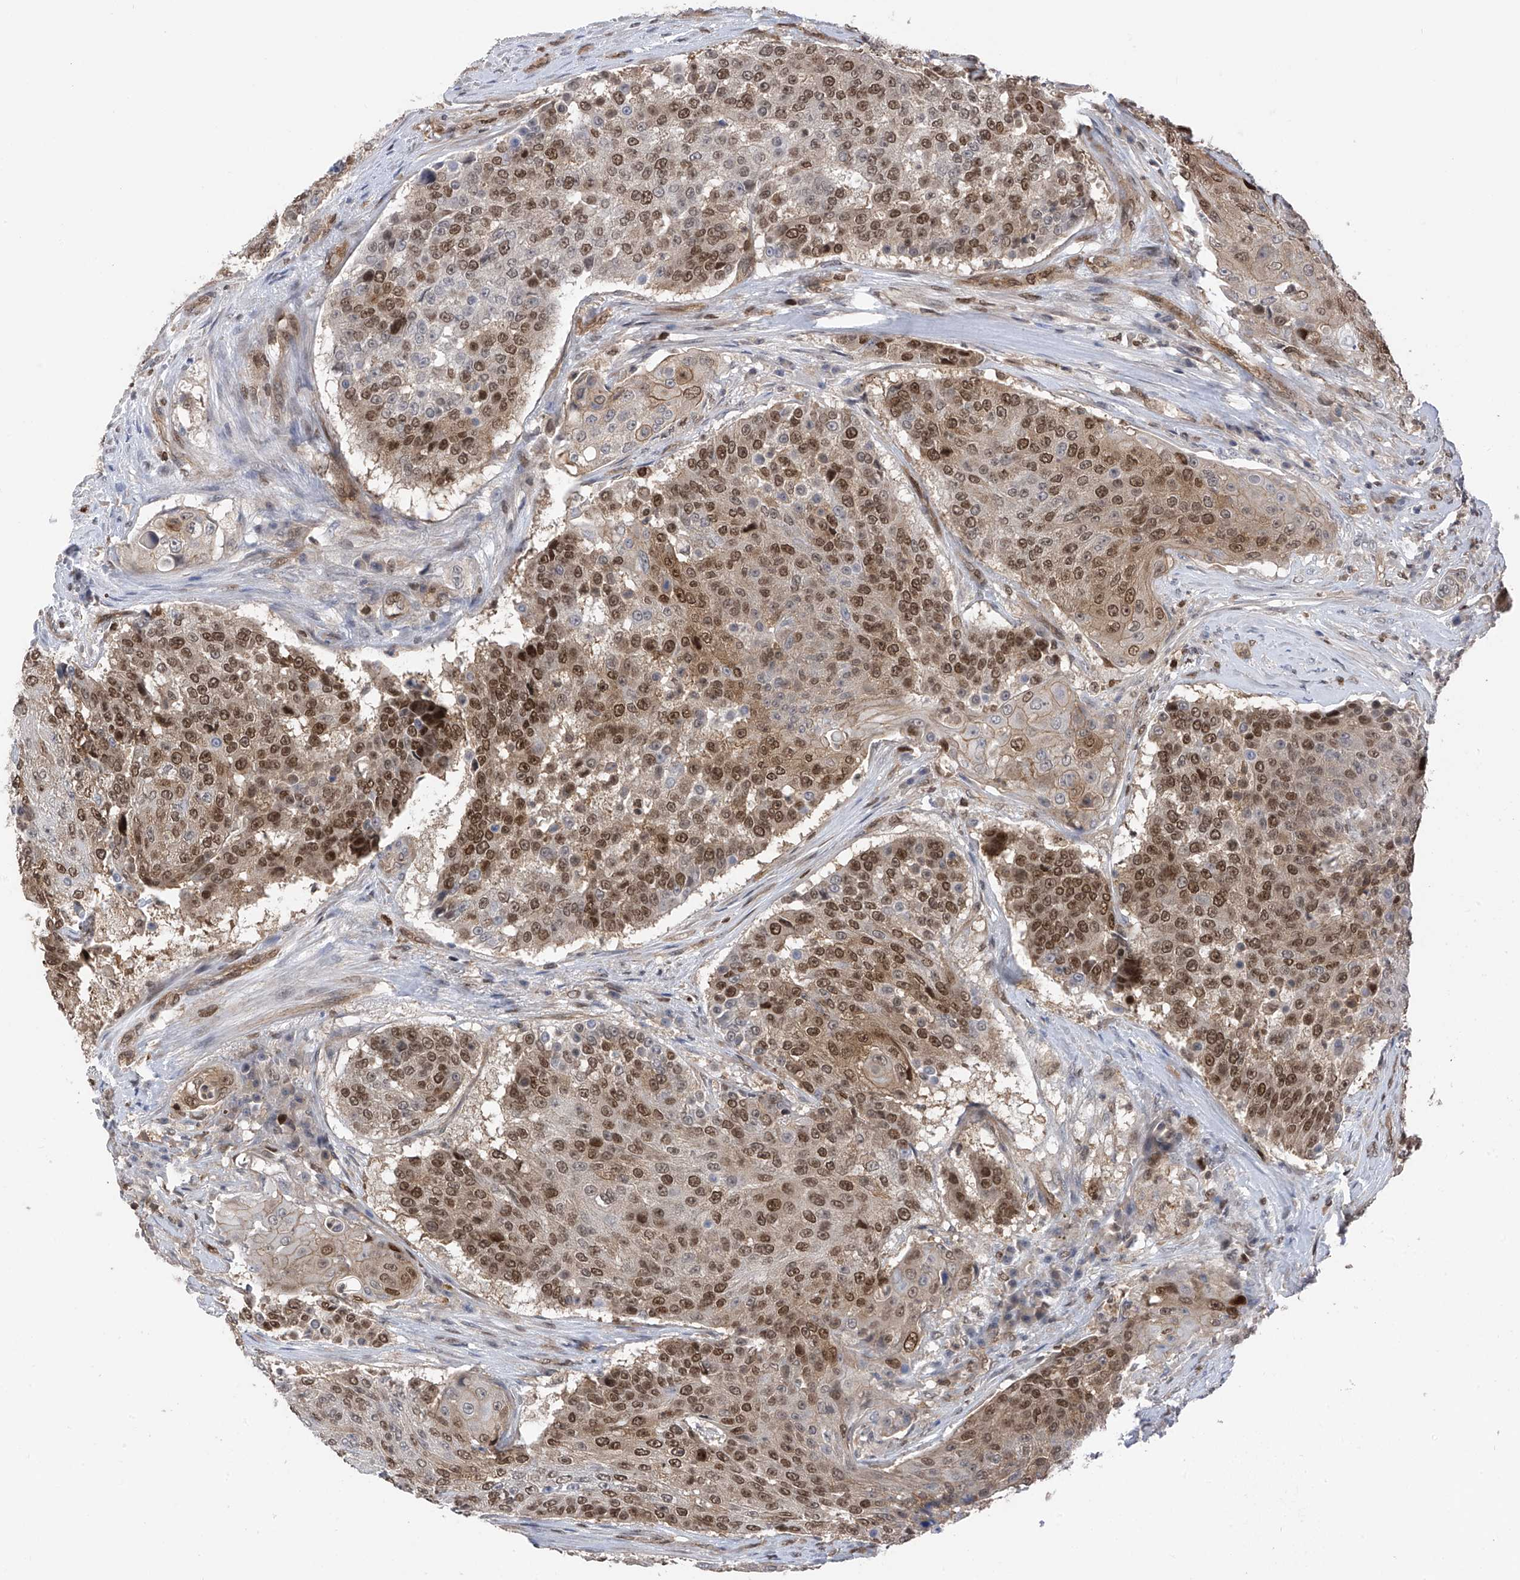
{"staining": {"intensity": "moderate", "quantity": "25%-75%", "location": "cytoplasmic/membranous,nuclear"}, "tissue": "urothelial cancer", "cell_type": "Tumor cells", "image_type": "cancer", "snomed": [{"axis": "morphology", "description": "Urothelial carcinoma, High grade"}, {"axis": "topography", "description": "Urinary bladder"}], "caption": "Immunohistochemistry (IHC) of human high-grade urothelial carcinoma displays medium levels of moderate cytoplasmic/membranous and nuclear expression in about 25%-75% of tumor cells.", "gene": "DNAJC9", "patient": {"sex": "female", "age": 63}}